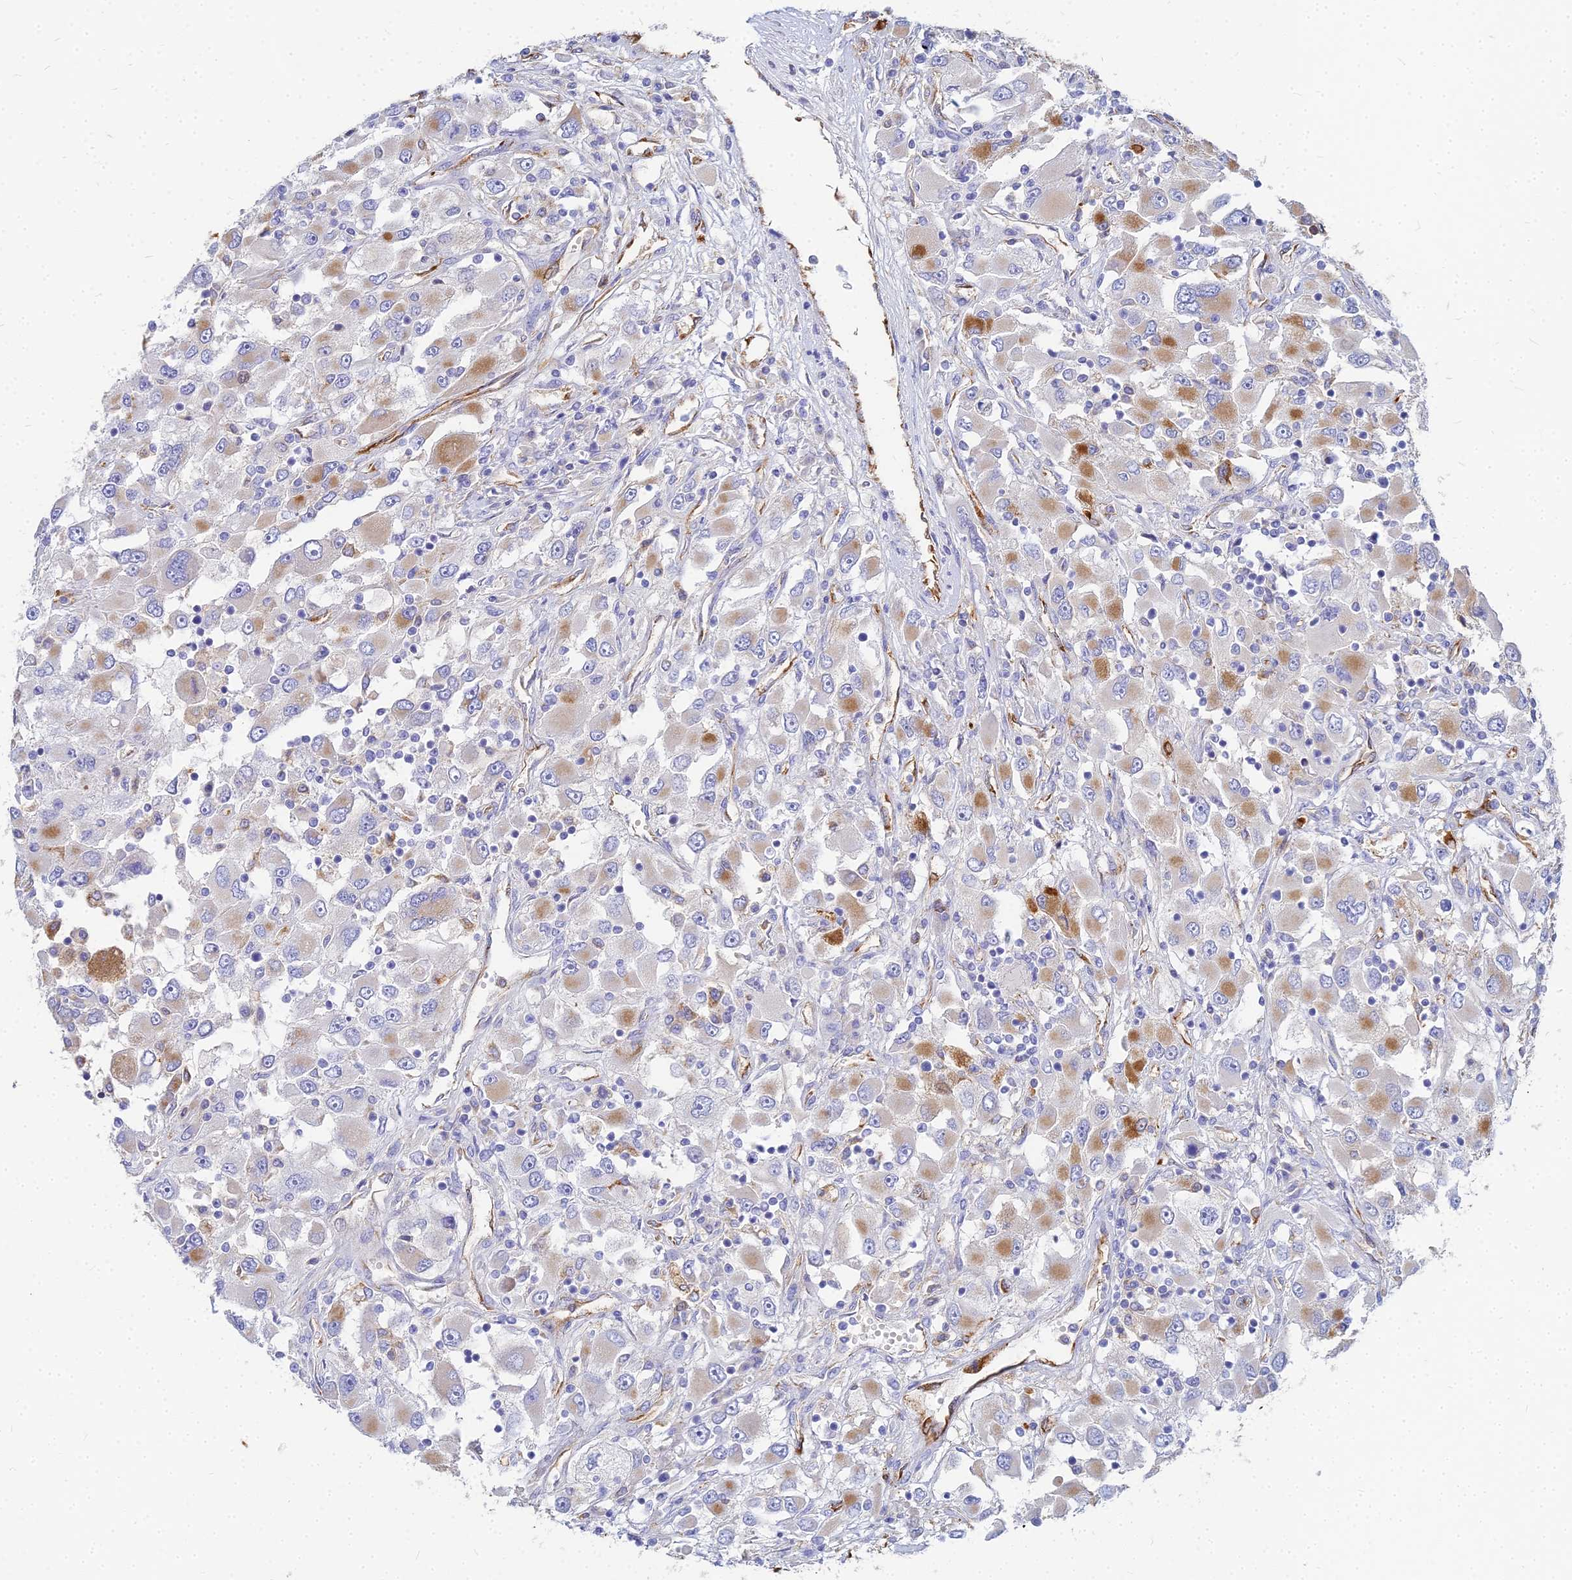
{"staining": {"intensity": "moderate", "quantity": "<25%", "location": "cytoplasmic/membranous"}, "tissue": "renal cancer", "cell_type": "Tumor cells", "image_type": "cancer", "snomed": [{"axis": "morphology", "description": "Adenocarcinoma, NOS"}, {"axis": "topography", "description": "Kidney"}], "caption": "Human renal cancer (adenocarcinoma) stained with a brown dye shows moderate cytoplasmic/membranous positive expression in approximately <25% of tumor cells.", "gene": "VAT1", "patient": {"sex": "female", "age": 52}}